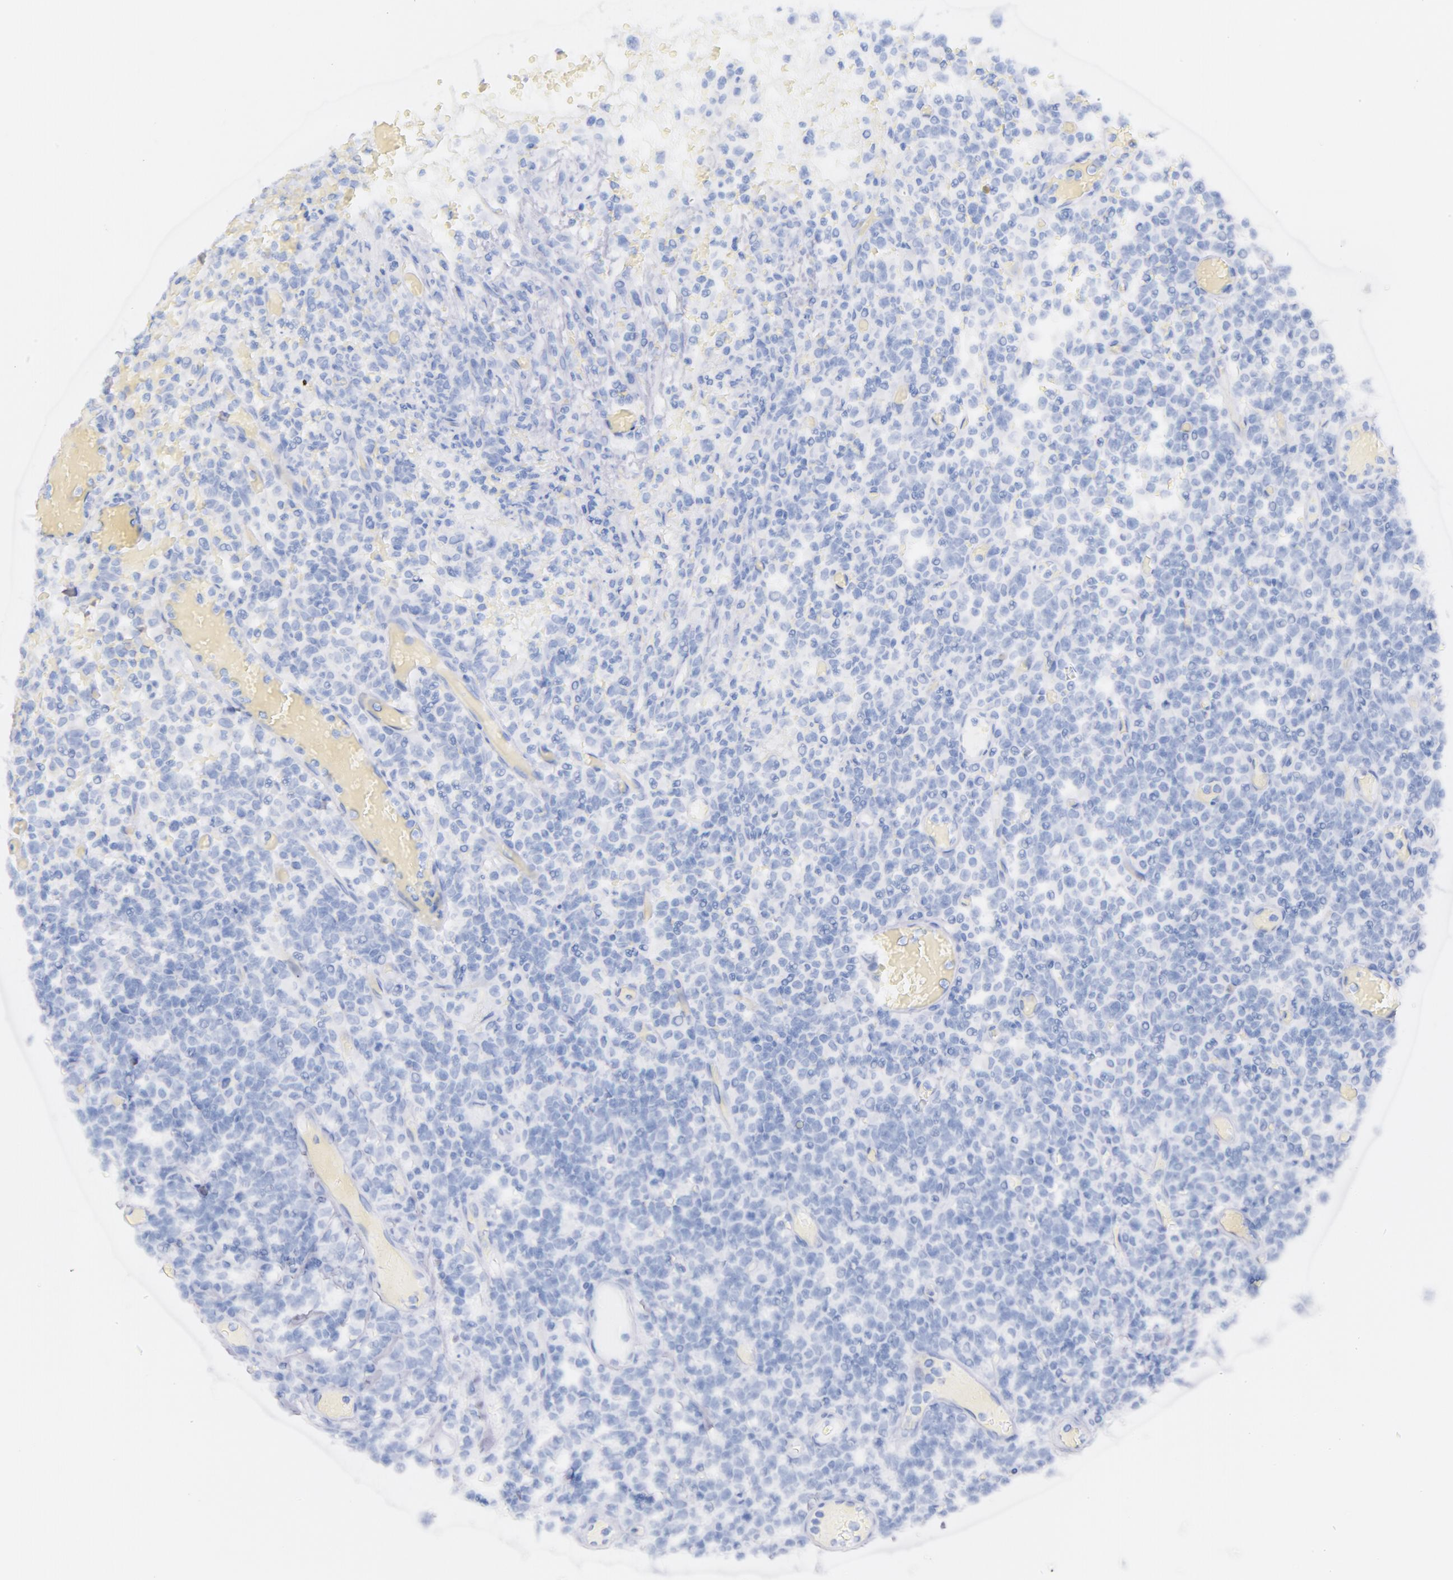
{"staining": {"intensity": "negative", "quantity": "none", "location": "none"}, "tissue": "lymphoma", "cell_type": "Tumor cells", "image_type": "cancer", "snomed": [{"axis": "morphology", "description": "Malignant lymphoma, non-Hodgkin's type, High grade"}, {"axis": "topography", "description": "Colon"}], "caption": "This micrograph is of malignant lymphoma, non-Hodgkin's type (high-grade) stained with immunohistochemistry to label a protein in brown with the nuclei are counter-stained blue. There is no positivity in tumor cells. (Stains: DAB IHC with hematoxylin counter stain, Microscopy: brightfield microscopy at high magnification).", "gene": "CD44", "patient": {"sex": "male", "age": 82}}